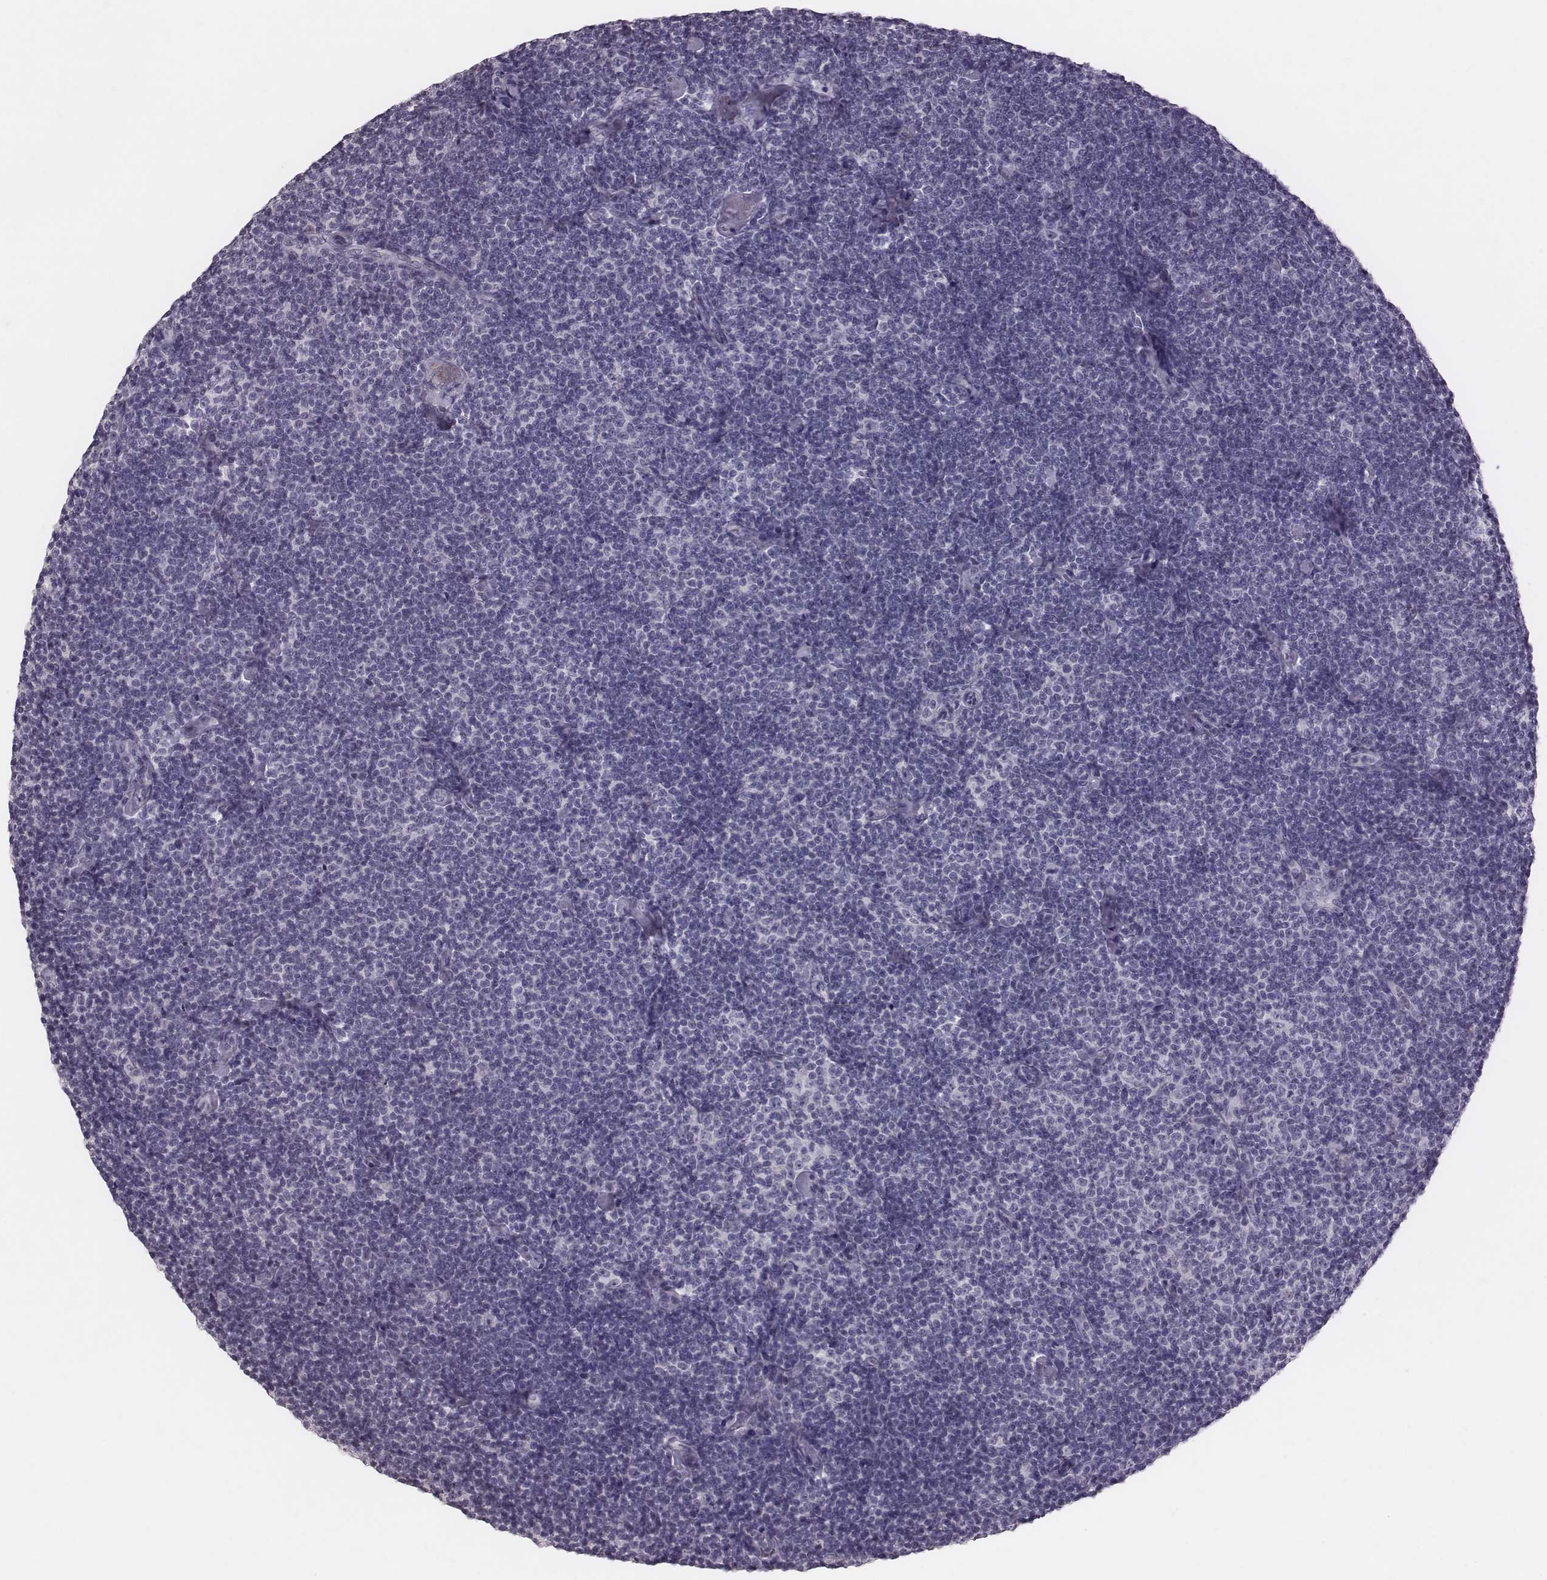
{"staining": {"intensity": "negative", "quantity": "none", "location": "none"}, "tissue": "lymphoma", "cell_type": "Tumor cells", "image_type": "cancer", "snomed": [{"axis": "morphology", "description": "Malignant lymphoma, non-Hodgkin's type, Low grade"}, {"axis": "topography", "description": "Lymph node"}], "caption": "This is an IHC image of lymphoma. There is no staining in tumor cells.", "gene": "CFTR", "patient": {"sex": "male", "age": 81}}